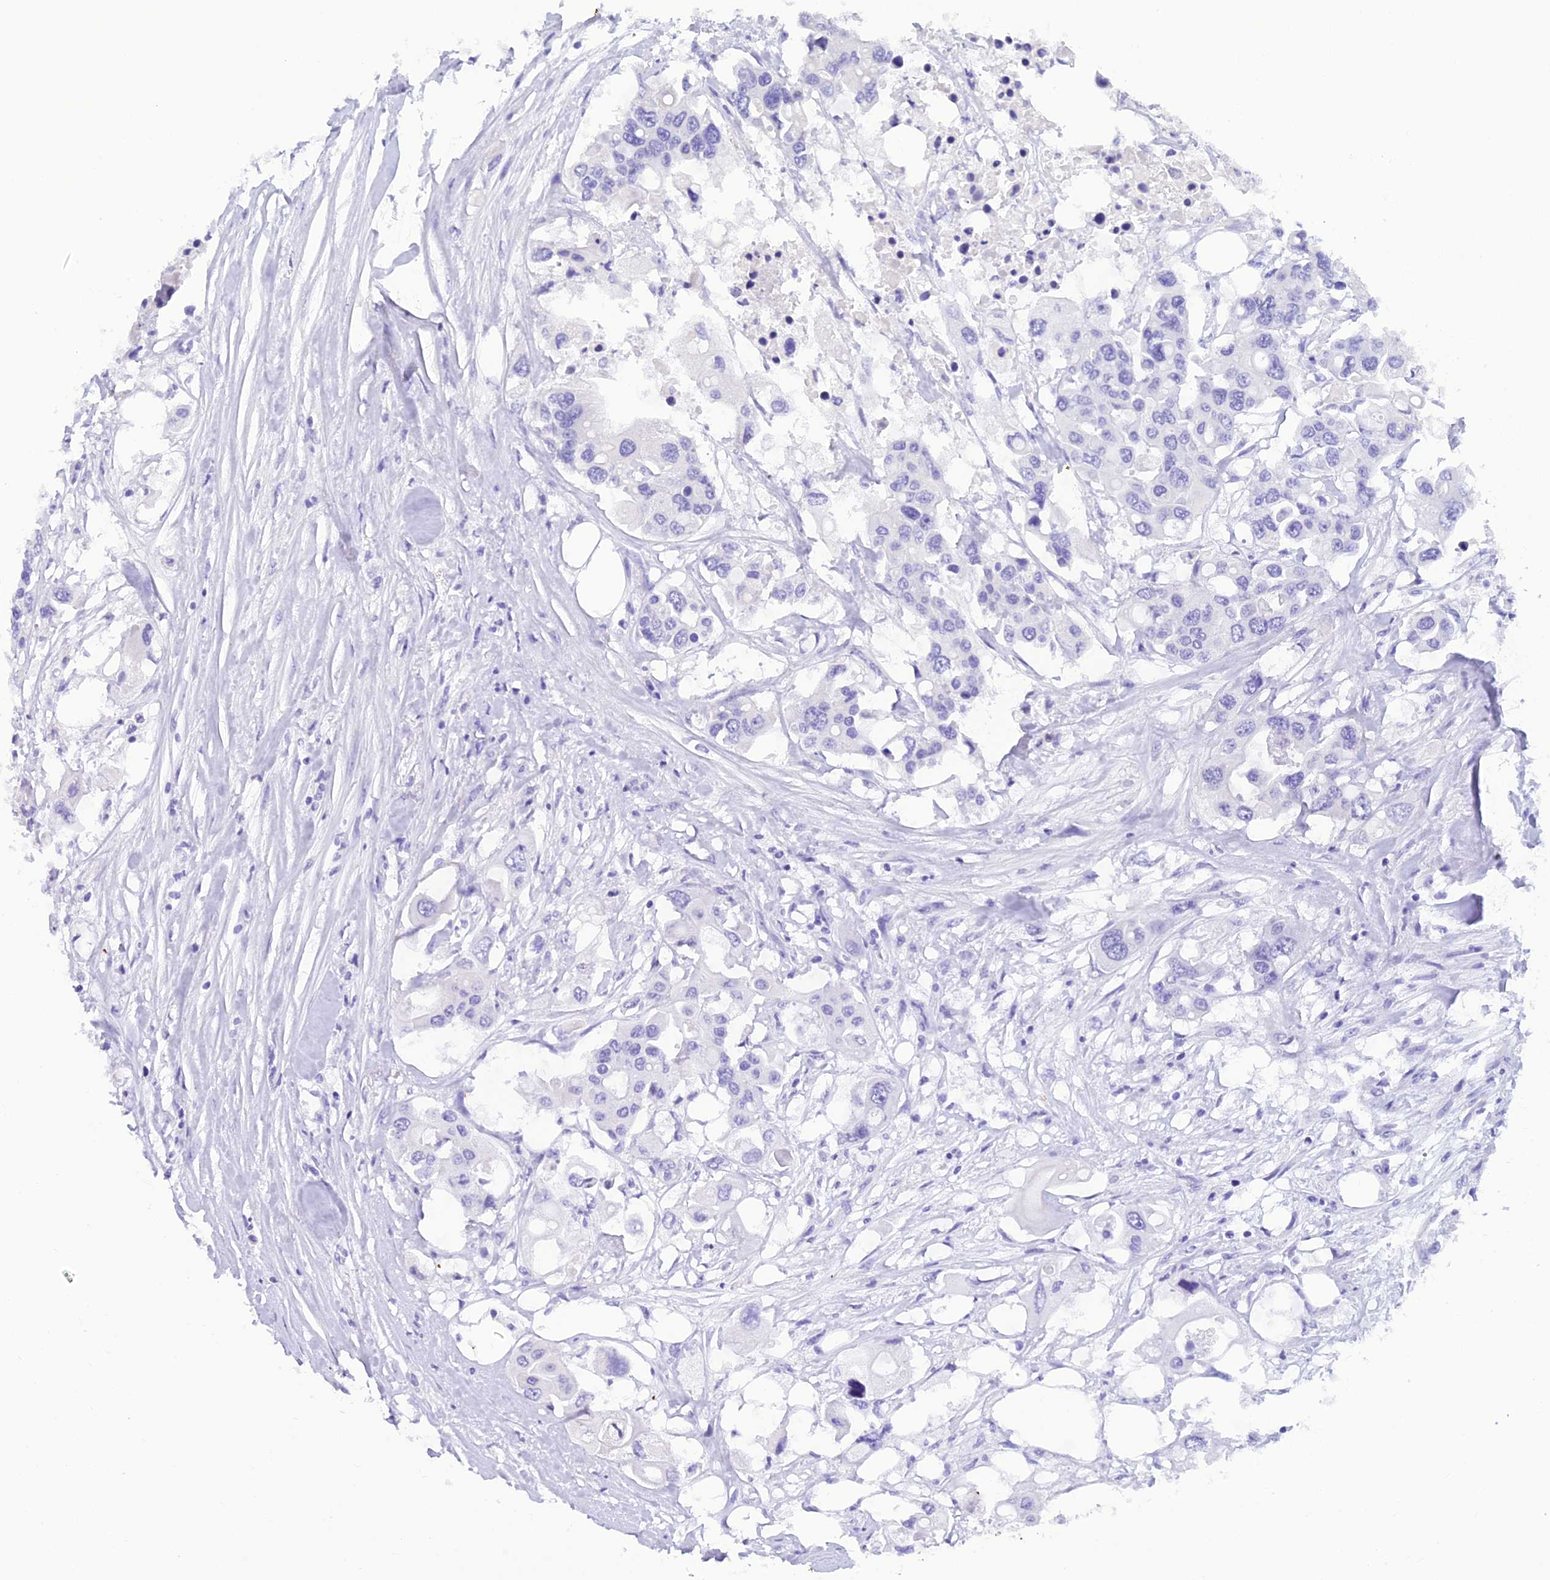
{"staining": {"intensity": "negative", "quantity": "none", "location": "none"}, "tissue": "colorectal cancer", "cell_type": "Tumor cells", "image_type": "cancer", "snomed": [{"axis": "morphology", "description": "Adenocarcinoma, NOS"}, {"axis": "topography", "description": "Colon"}], "caption": "Tumor cells are negative for protein expression in human colorectal cancer.", "gene": "NINJ1", "patient": {"sex": "male", "age": 77}}